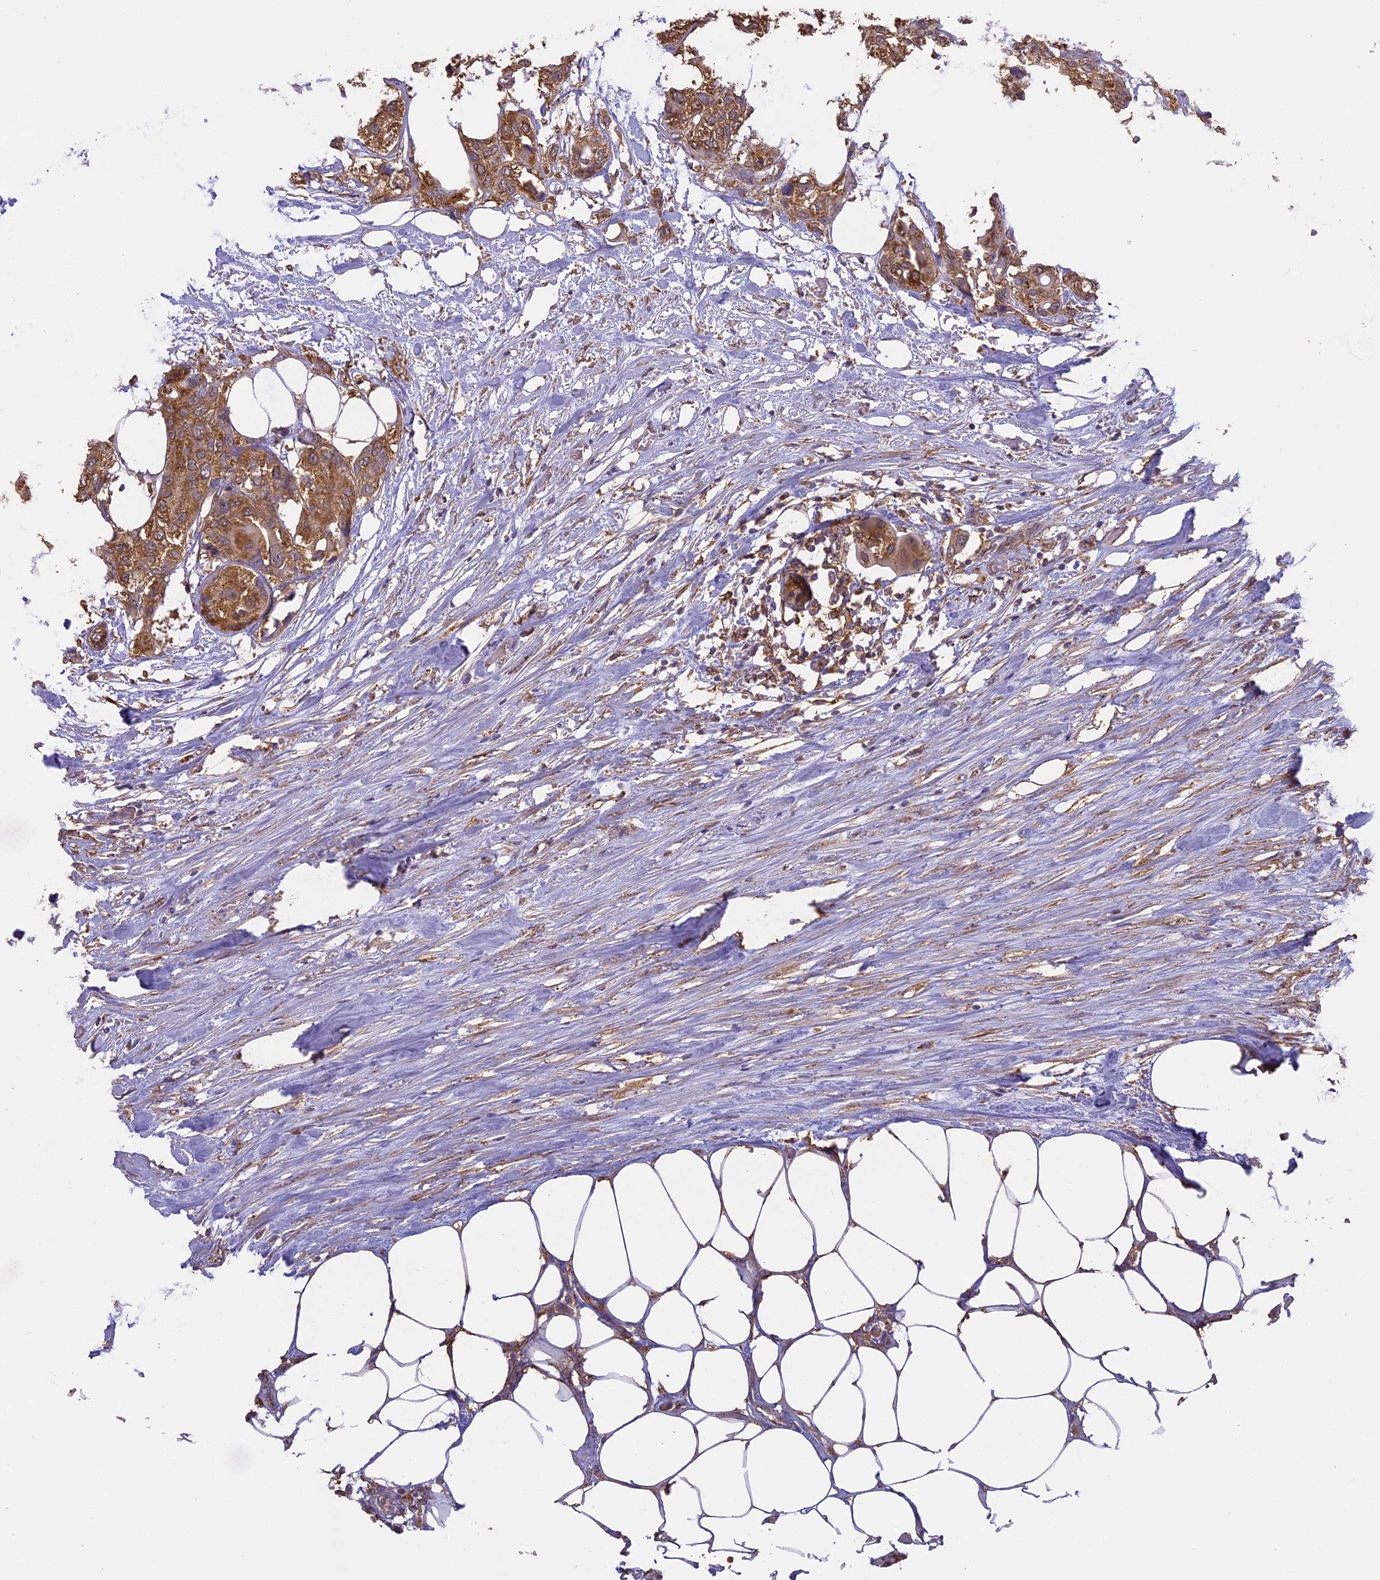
{"staining": {"intensity": "moderate", "quantity": ">75%", "location": "cytoplasmic/membranous,nuclear"}, "tissue": "urothelial cancer", "cell_type": "Tumor cells", "image_type": "cancer", "snomed": [{"axis": "morphology", "description": "Urothelial carcinoma, High grade"}, {"axis": "topography", "description": "Urinary bladder"}], "caption": "An immunohistochemistry micrograph of tumor tissue is shown. Protein staining in brown highlights moderate cytoplasmic/membranous and nuclear positivity in urothelial cancer within tumor cells.", "gene": "ARHGAP19", "patient": {"sex": "male", "age": 64}}